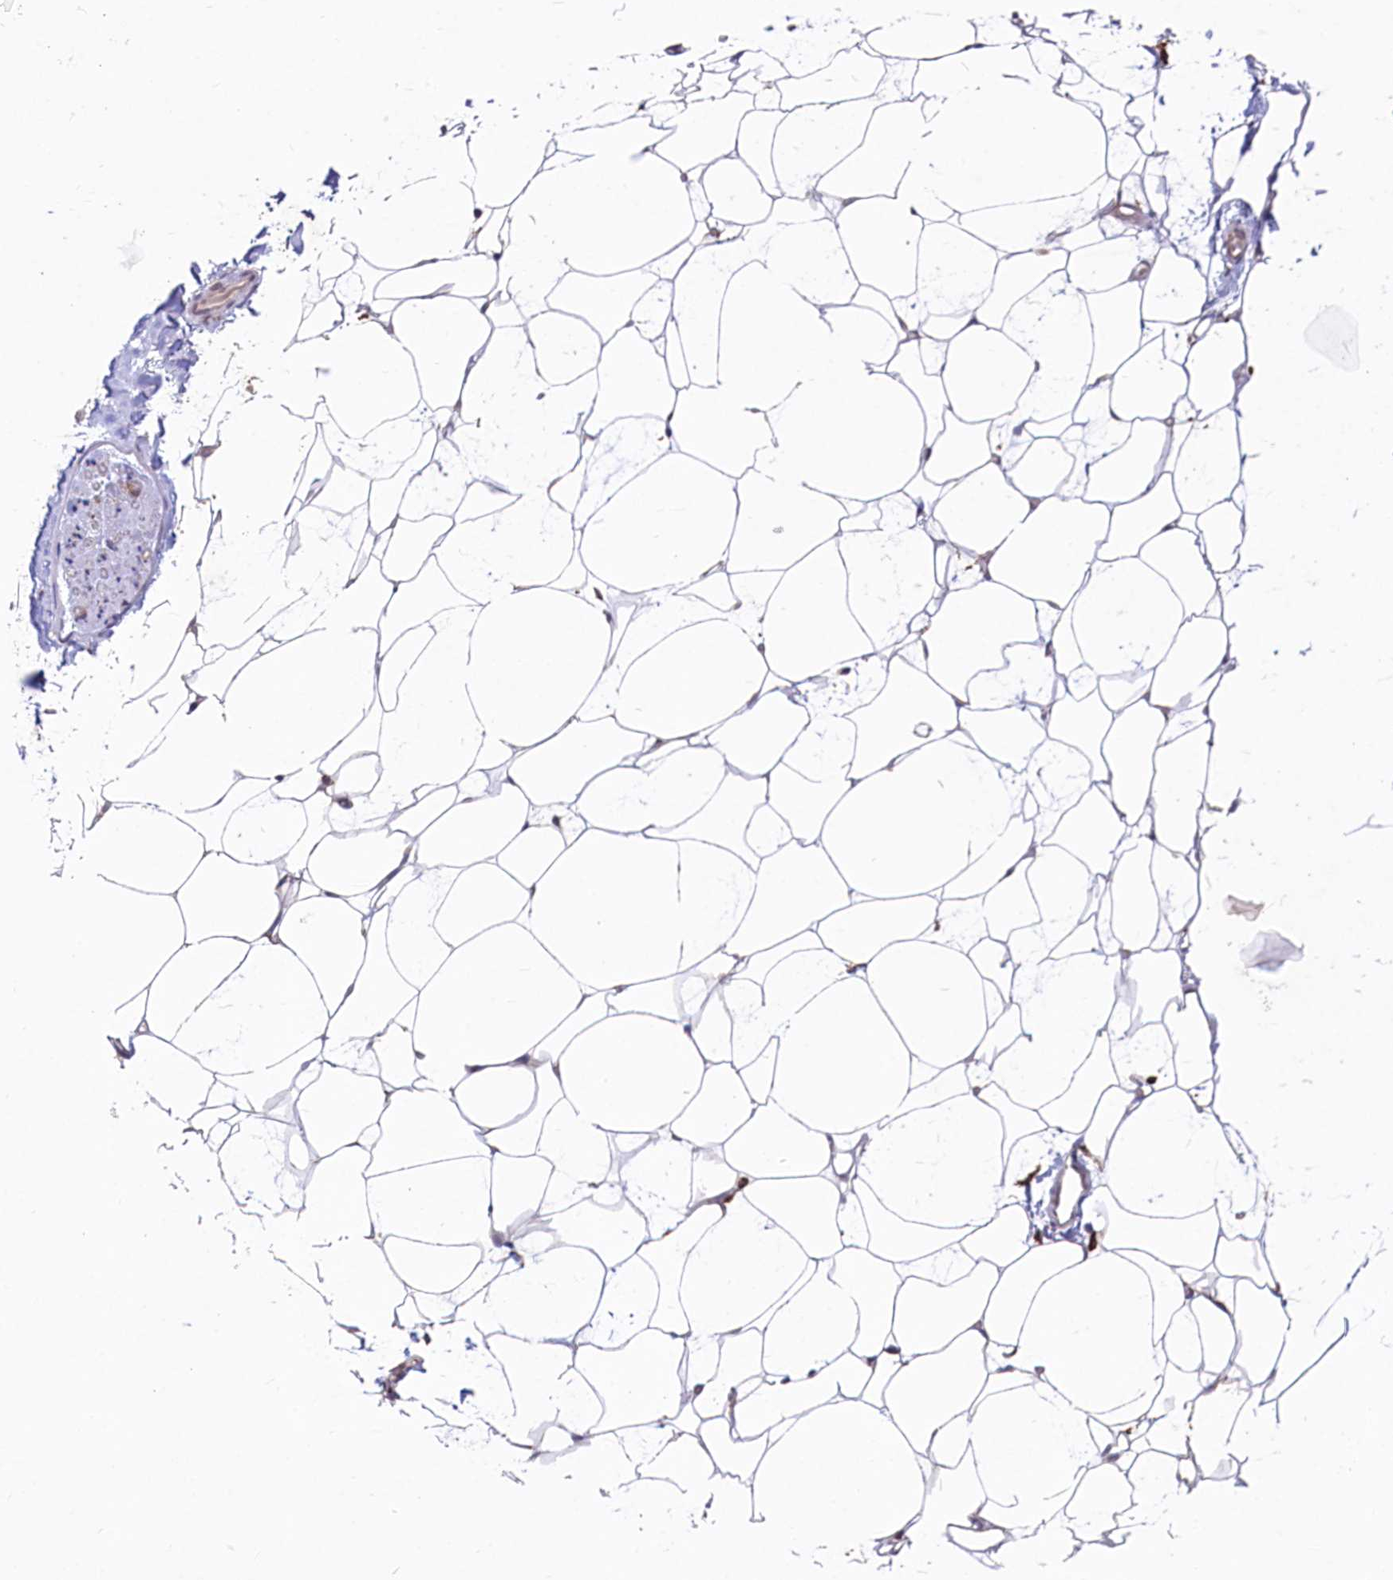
{"staining": {"intensity": "negative", "quantity": "none", "location": "none"}, "tissue": "adipose tissue", "cell_type": "Adipocytes", "image_type": "normal", "snomed": [{"axis": "morphology", "description": "Normal tissue, NOS"}, {"axis": "topography", "description": "Breast"}], "caption": "An immunohistochemistry photomicrograph of benign adipose tissue is shown. There is no staining in adipocytes of adipose tissue.", "gene": "CHID1", "patient": {"sex": "female", "age": 23}}